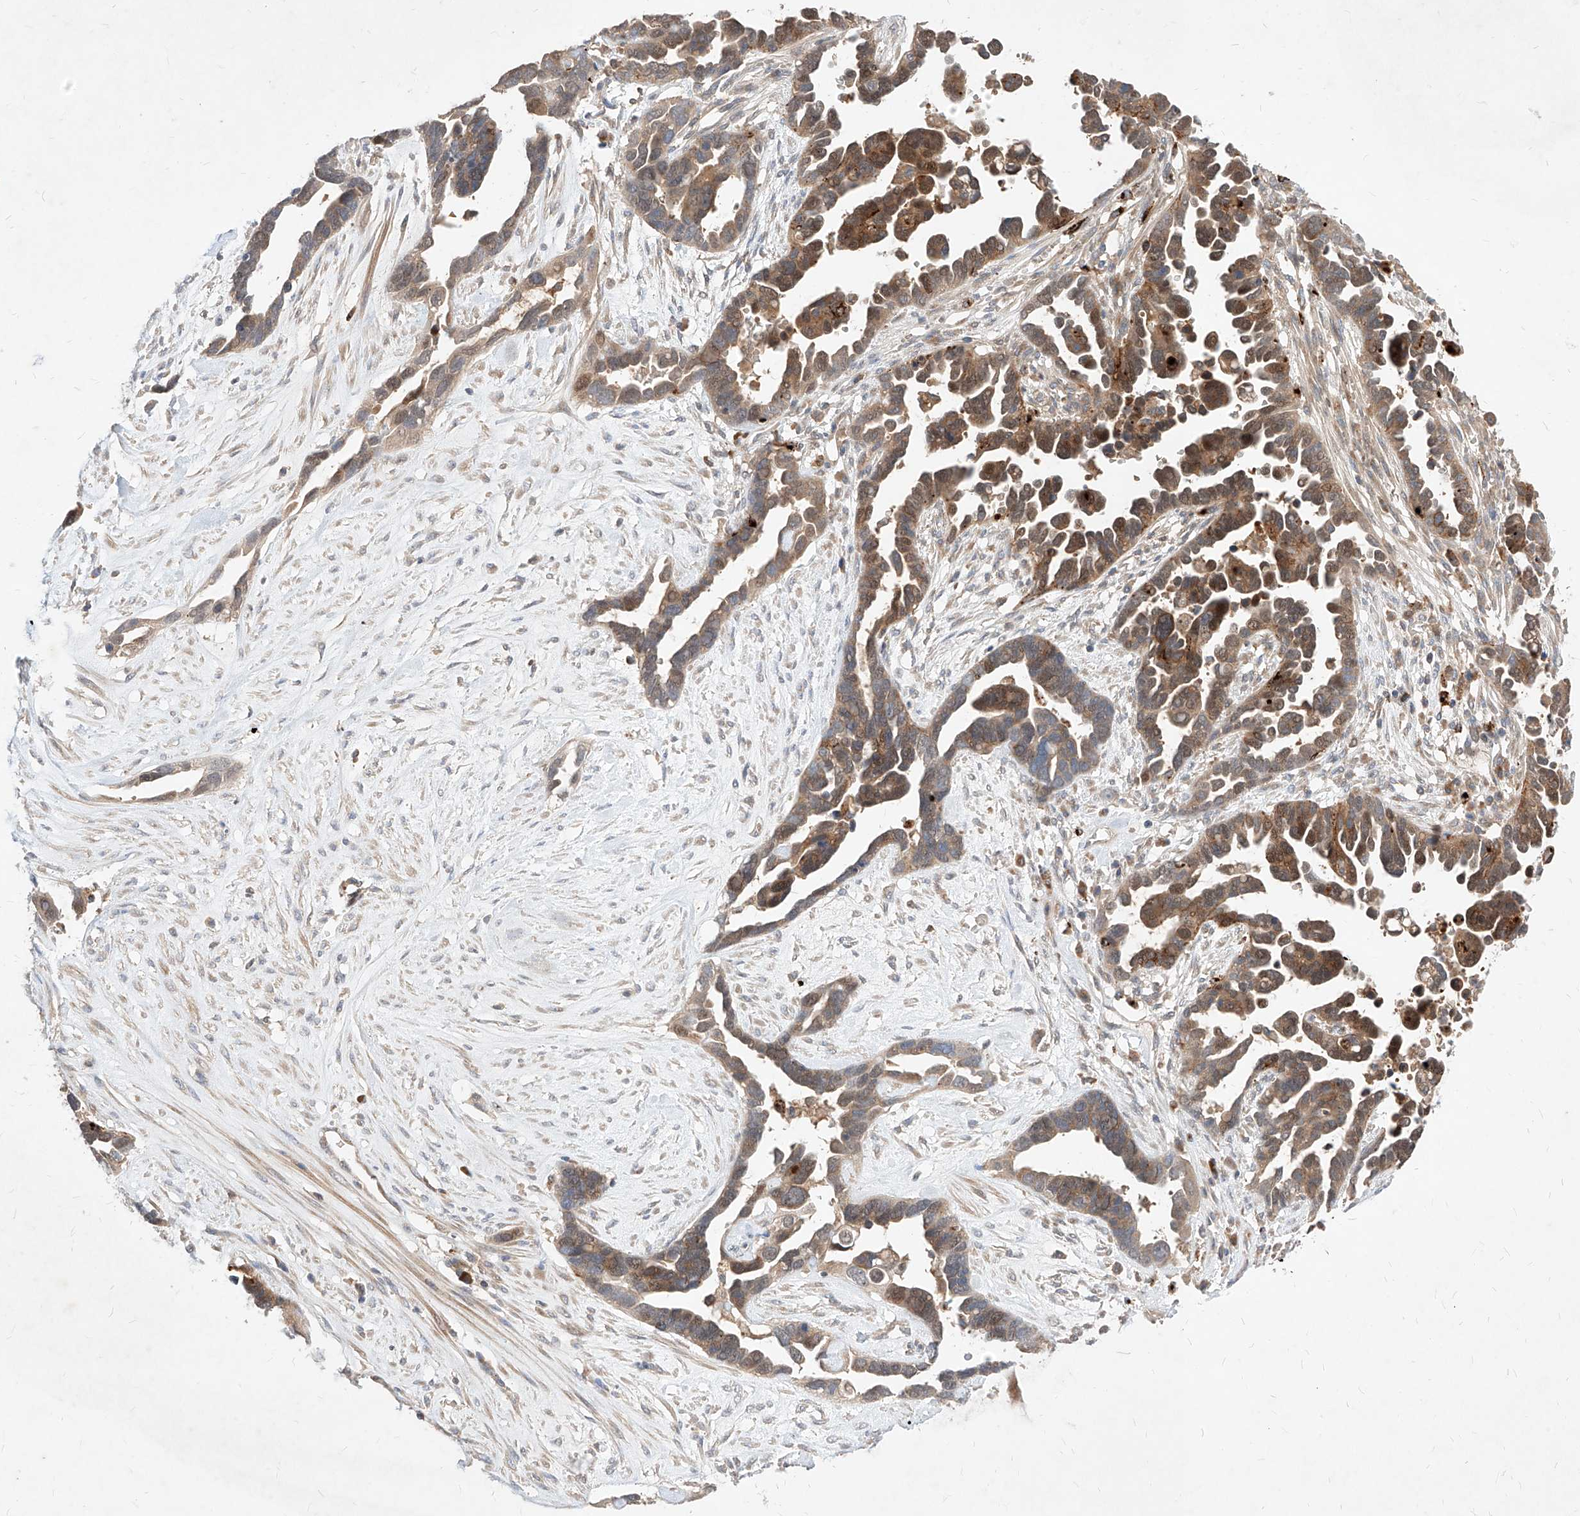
{"staining": {"intensity": "moderate", "quantity": ">75%", "location": "cytoplasmic/membranous"}, "tissue": "ovarian cancer", "cell_type": "Tumor cells", "image_type": "cancer", "snomed": [{"axis": "morphology", "description": "Cystadenocarcinoma, serous, NOS"}, {"axis": "topography", "description": "Ovary"}], "caption": "Serous cystadenocarcinoma (ovarian) stained with a protein marker shows moderate staining in tumor cells.", "gene": "TSNAX", "patient": {"sex": "female", "age": 54}}